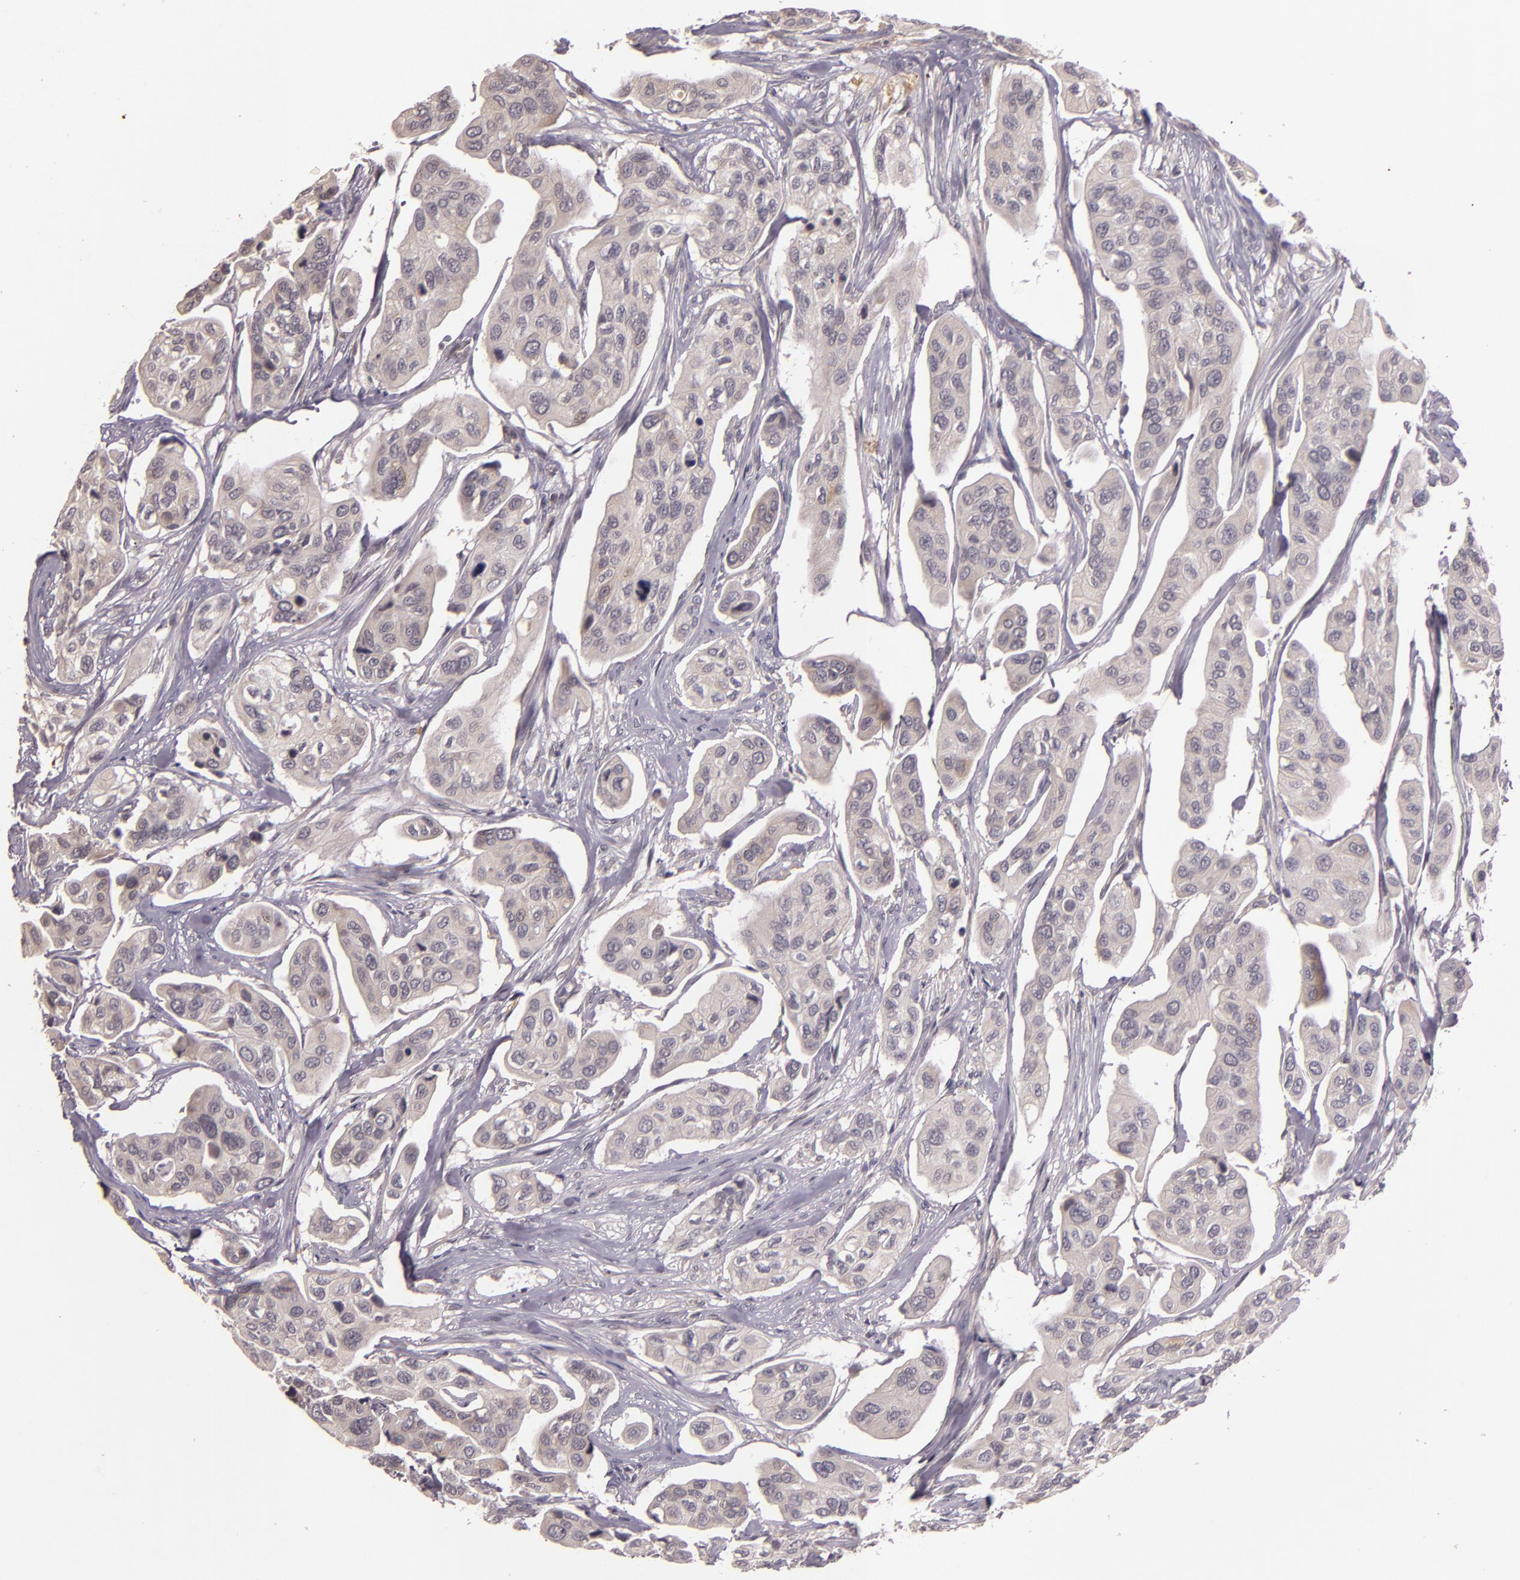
{"staining": {"intensity": "negative", "quantity": "none", "location": "none"}, "tissue": "urothelial cancer", "cell_type": "Tumor cells", "image_type": "cancer", "snomed": [{"axis": "morphology", "description": "Adenocarcinoma, NOS"}, {"axis": "topography", "description": "Urinary bladder"}], "caption": "Urothelial cancer was stained to show a protein in brown. There is no significant expression in tumor cells.", "gene": "TFF1", "patient": {"sex": "male", "age": 61}}